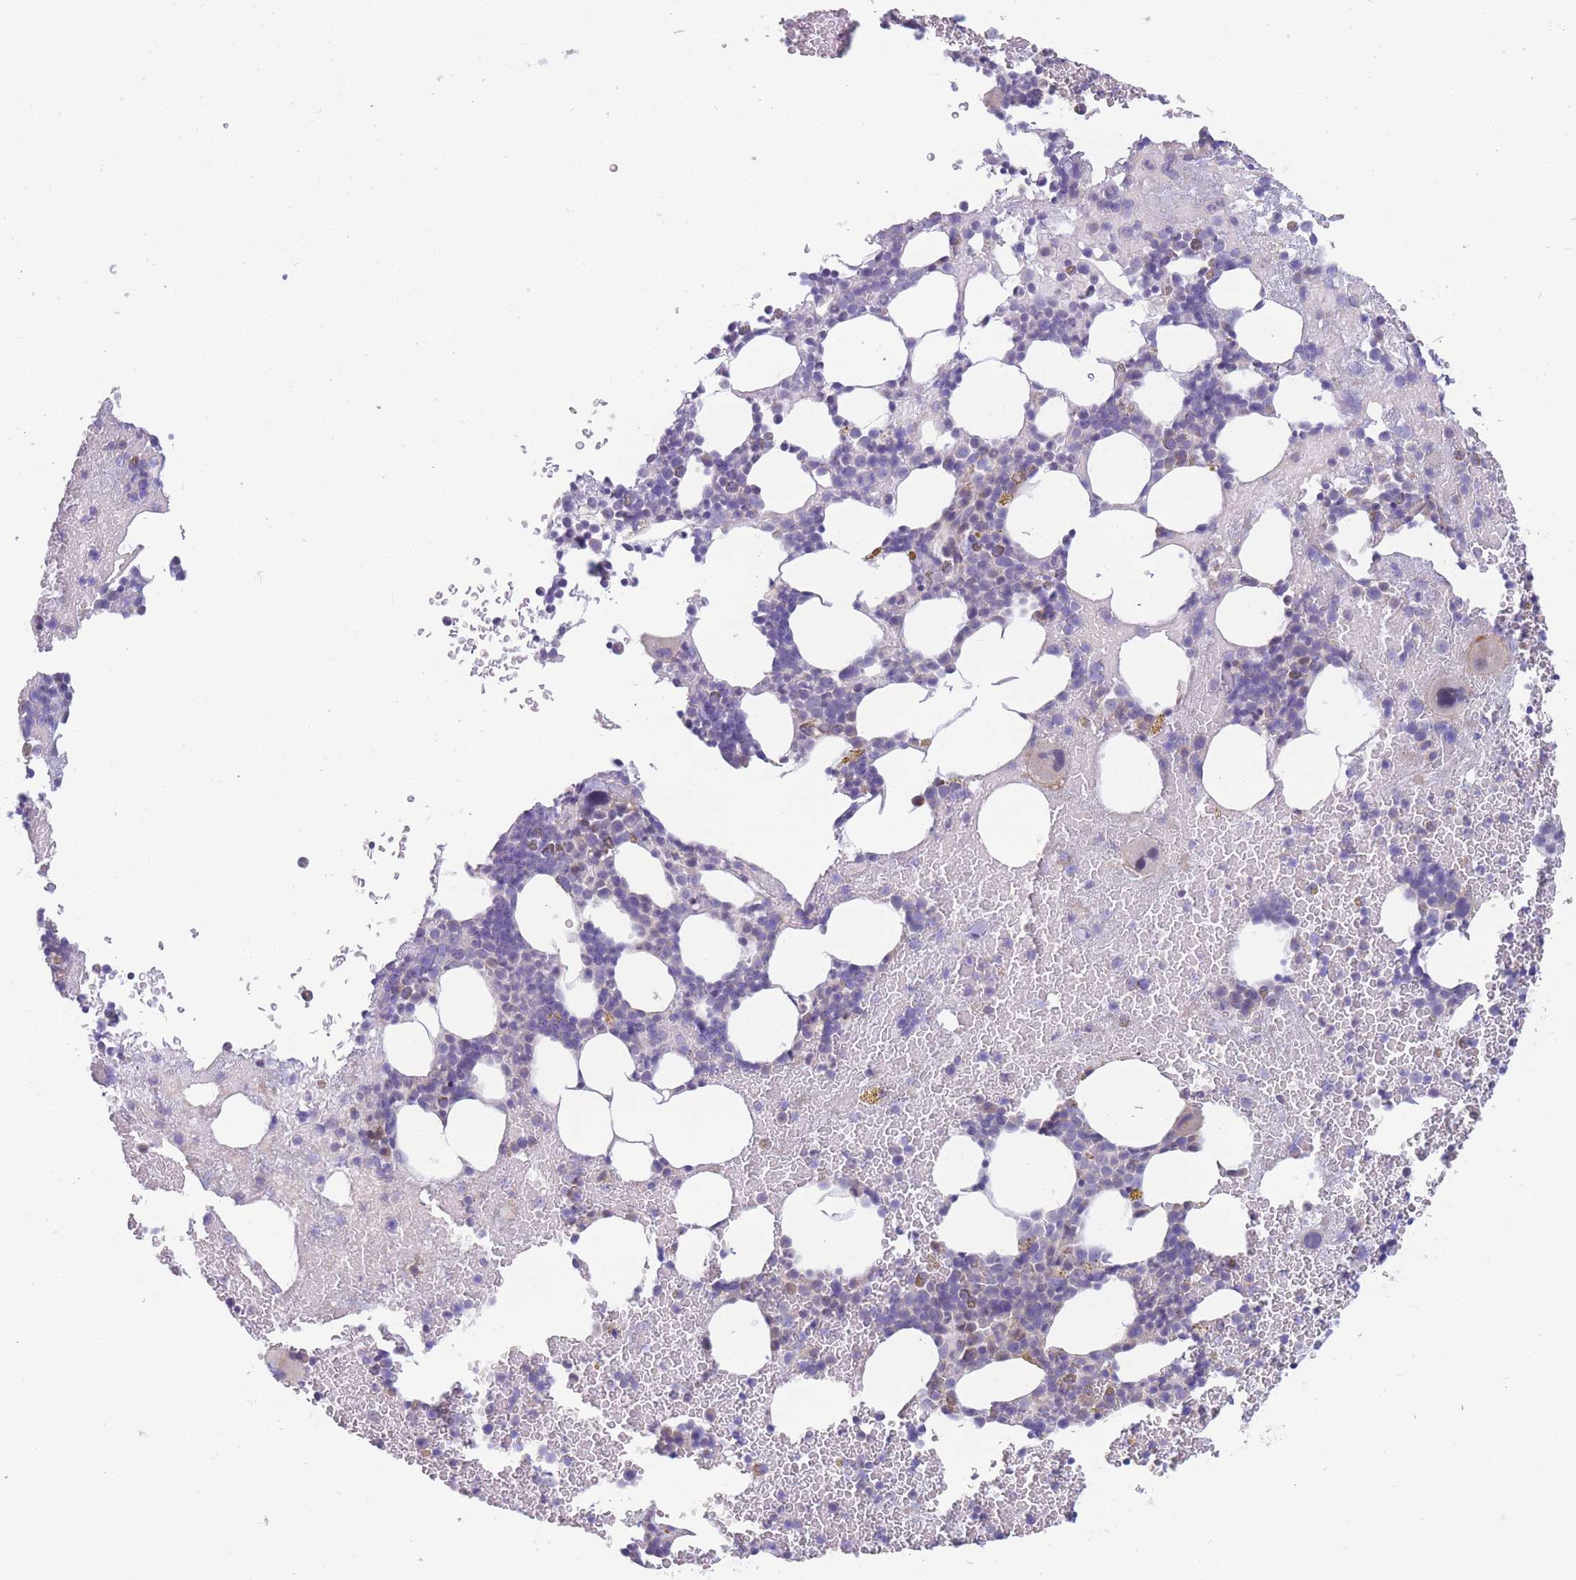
{"staining": {"intensity": "negative", "quantity": "none", "location": "none"}, "tissue": "bone marrow", "cell_type": "Hematopoietic cells", "image_type": "normal", "snomed": [{"axis": "morphology", "description": "Normal tissue, NOS"}, {"axis": "topography", "description": "Bone marrow"}], "caption": "Hematopoietic cells are negative for brown protein staining in unremarkable bone marrow. Brightfield microscopy of immunohistochemistry (IHC) stained with DAB (brown) and hematoxylin (blue), captured at high magnification.", "gene": "PDE4A", "patient": {"sex": "male", "age": 26}}